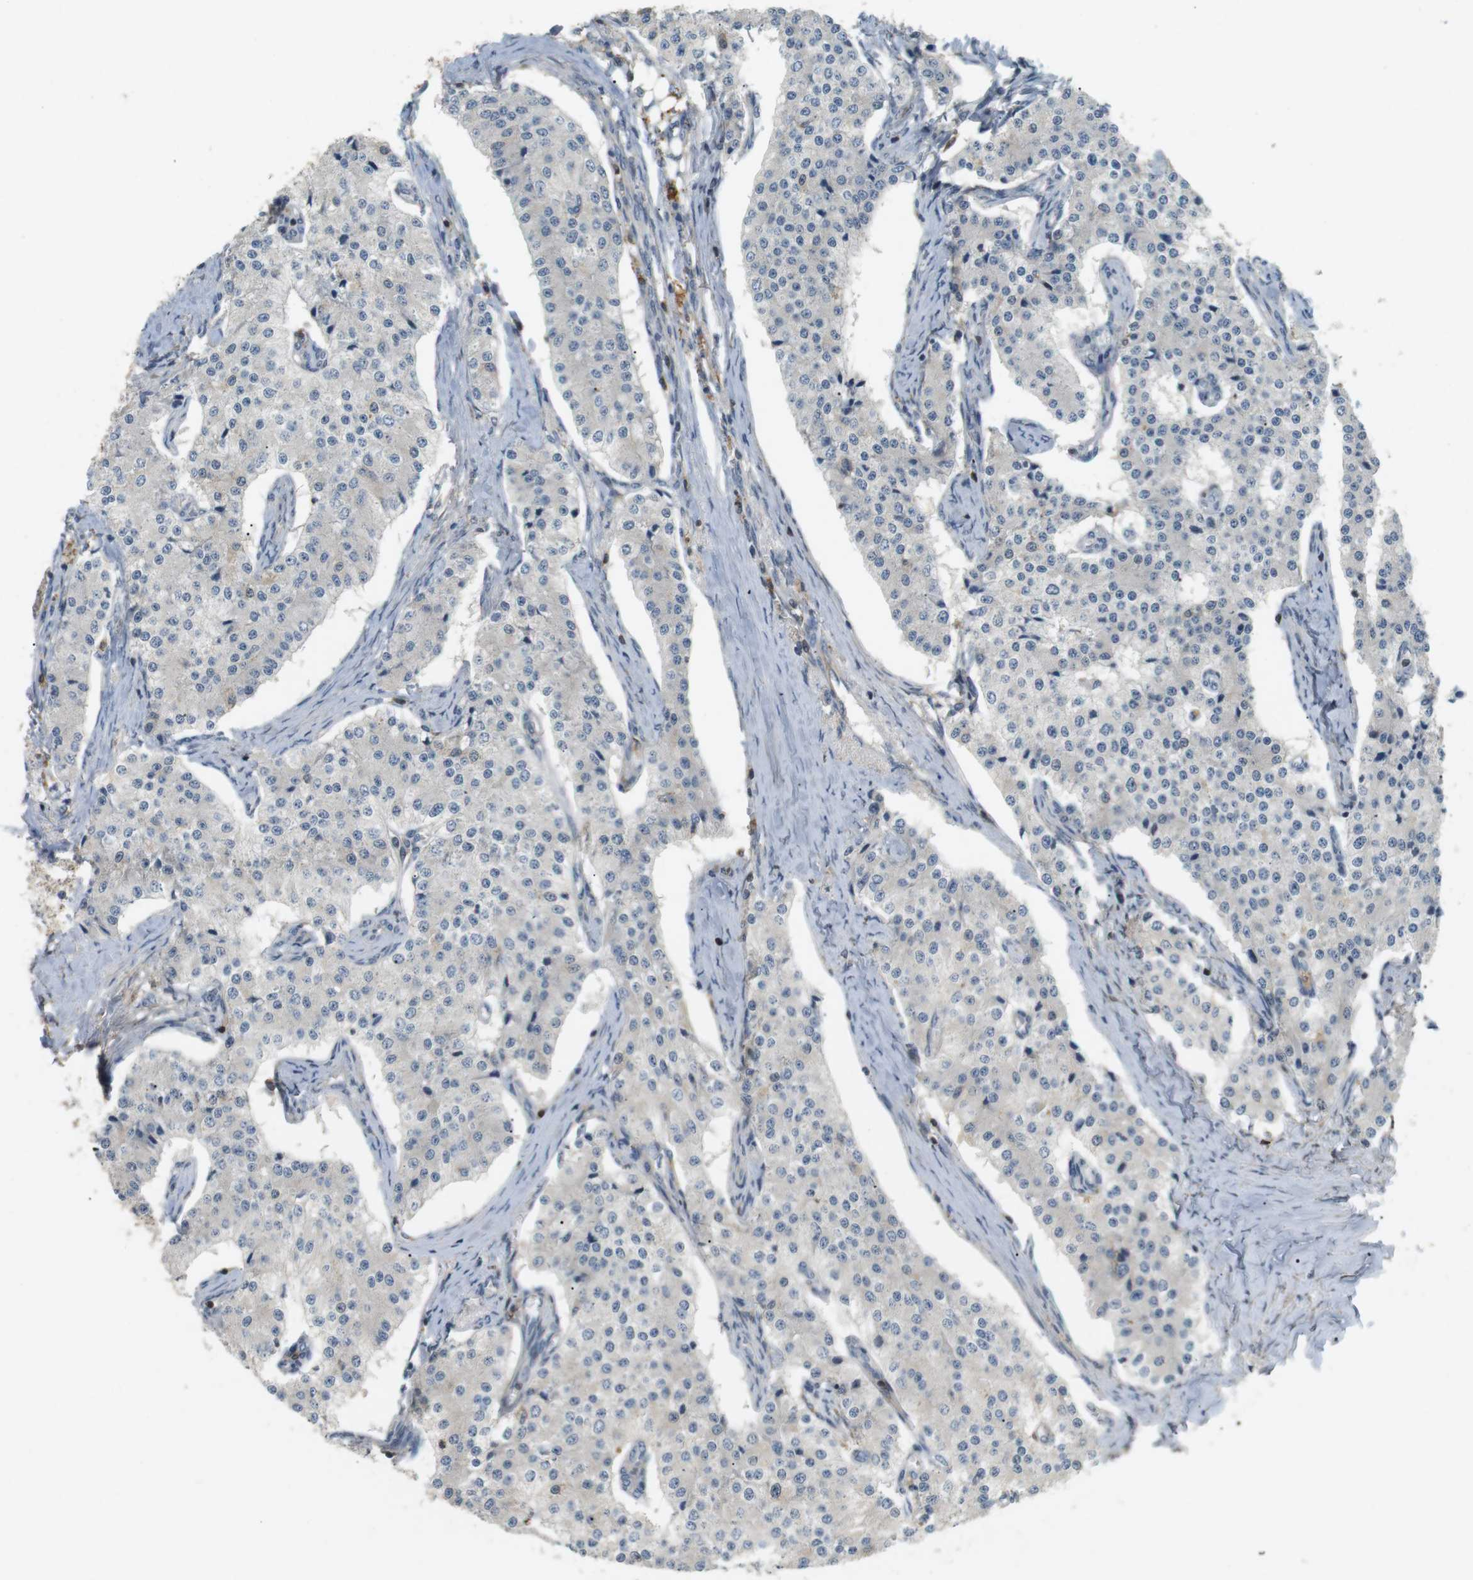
{"staining": {"intensity": "negative", "quantity": "none", "location": "none"}, "tissue": "carcinoid", "cell_type": "Tumor cells", "image_type": "cancer", "snomed": [{"axis": "morphology", "description": "Carcinoid, malignant, NOS"}, {"axis": "topography", "description": "Colon"}], "caption": "DAB immunohistochemical staining of human malignant carcinoid exhibits no significant positivity in tumor cells.", "gene": "P2RY1", "patient": {"sex": "female", "age": 52}}